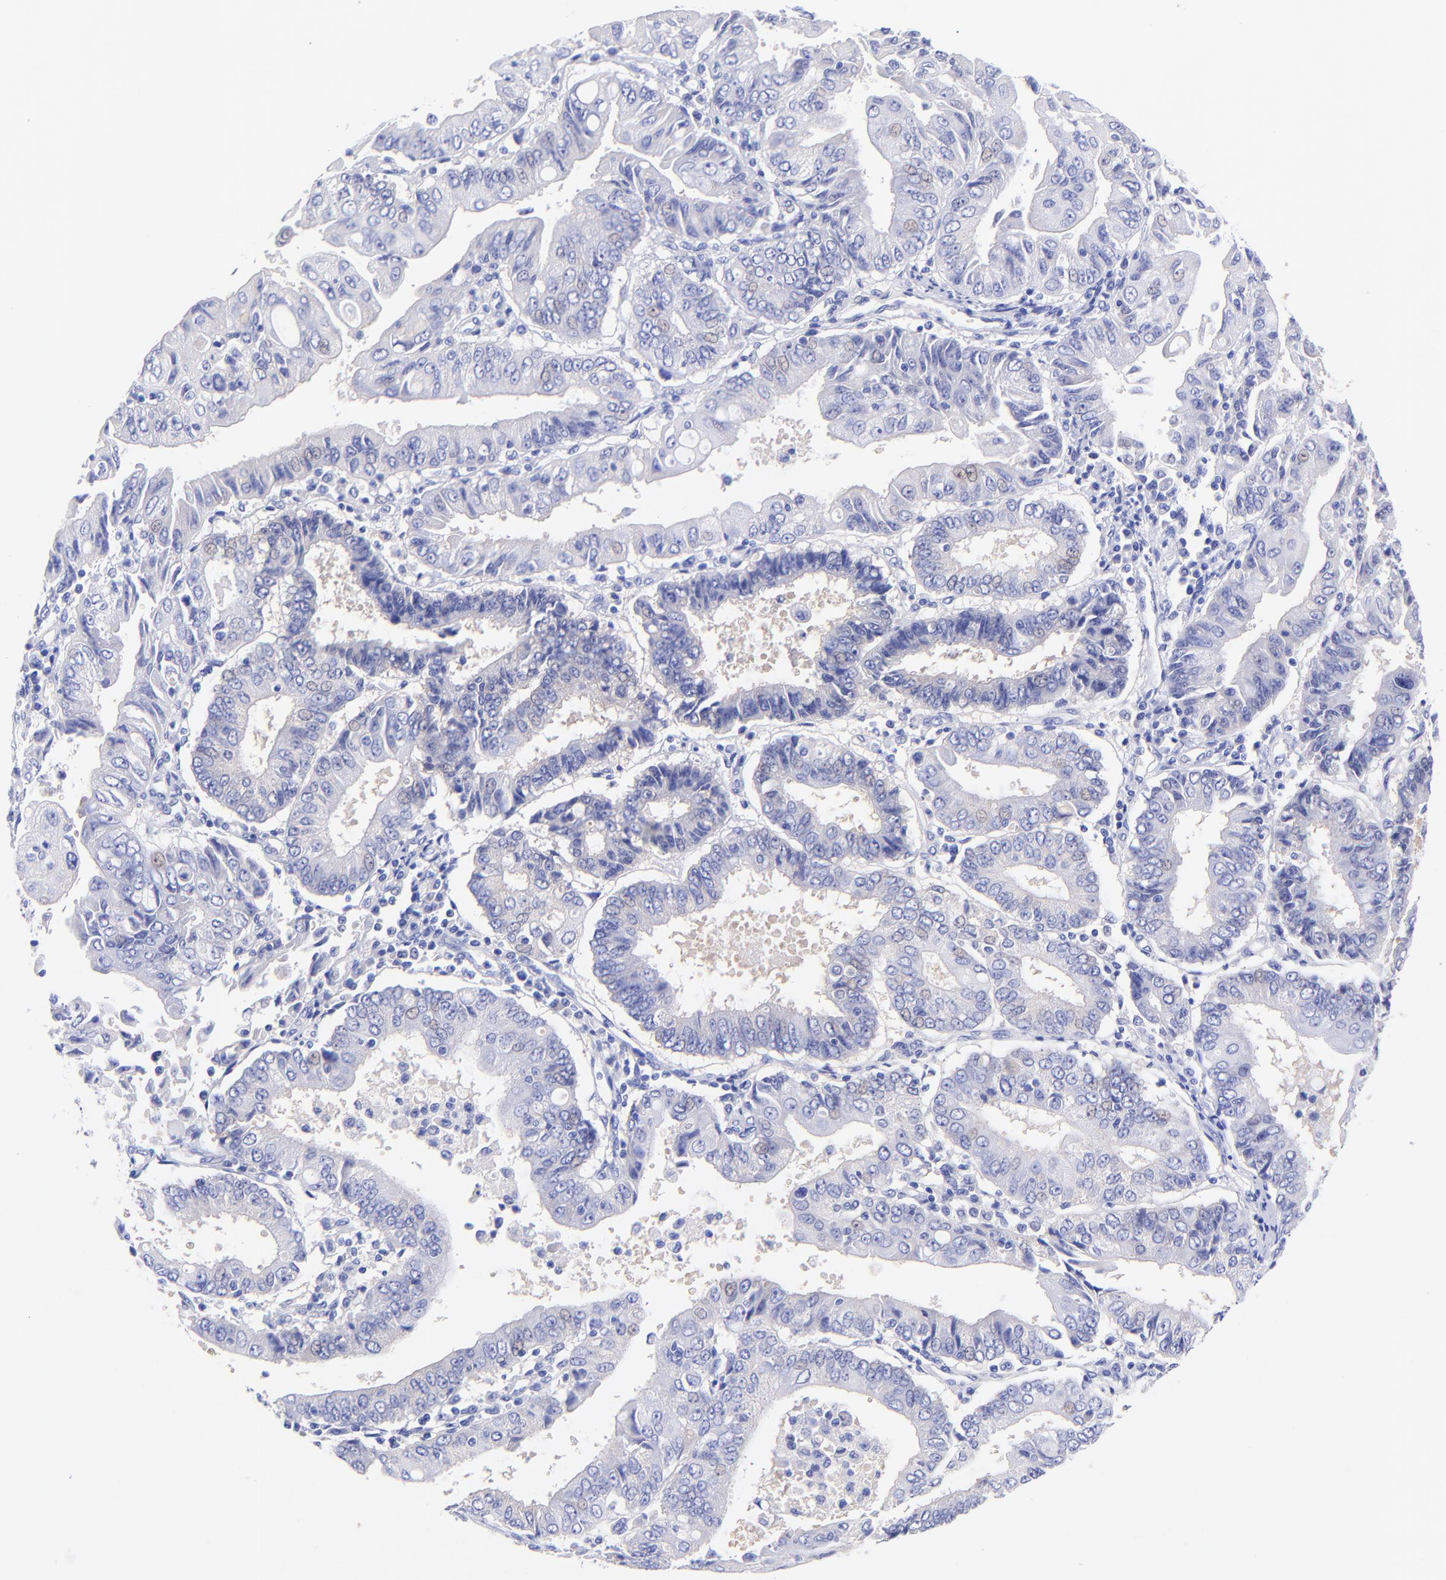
{"staining": {"intensity": "negative", "quantity": "none", "location": "none"}, "tissue": "endometrial cancer", "cell_type": "Tumor cells", "image_type": "cancer", "snomed": [{"axis": "morphology", "description": "Adenocarcinoma, NOS"}, {"axis": "topography", "description": "Endometrium"}], "caption": "Photomicrograph shows no protein positivity in tumor cells of endometrial adenocarcinoma tissue.", "gene": "GPHN", "patient": {"sex": "female", "age": 75}}